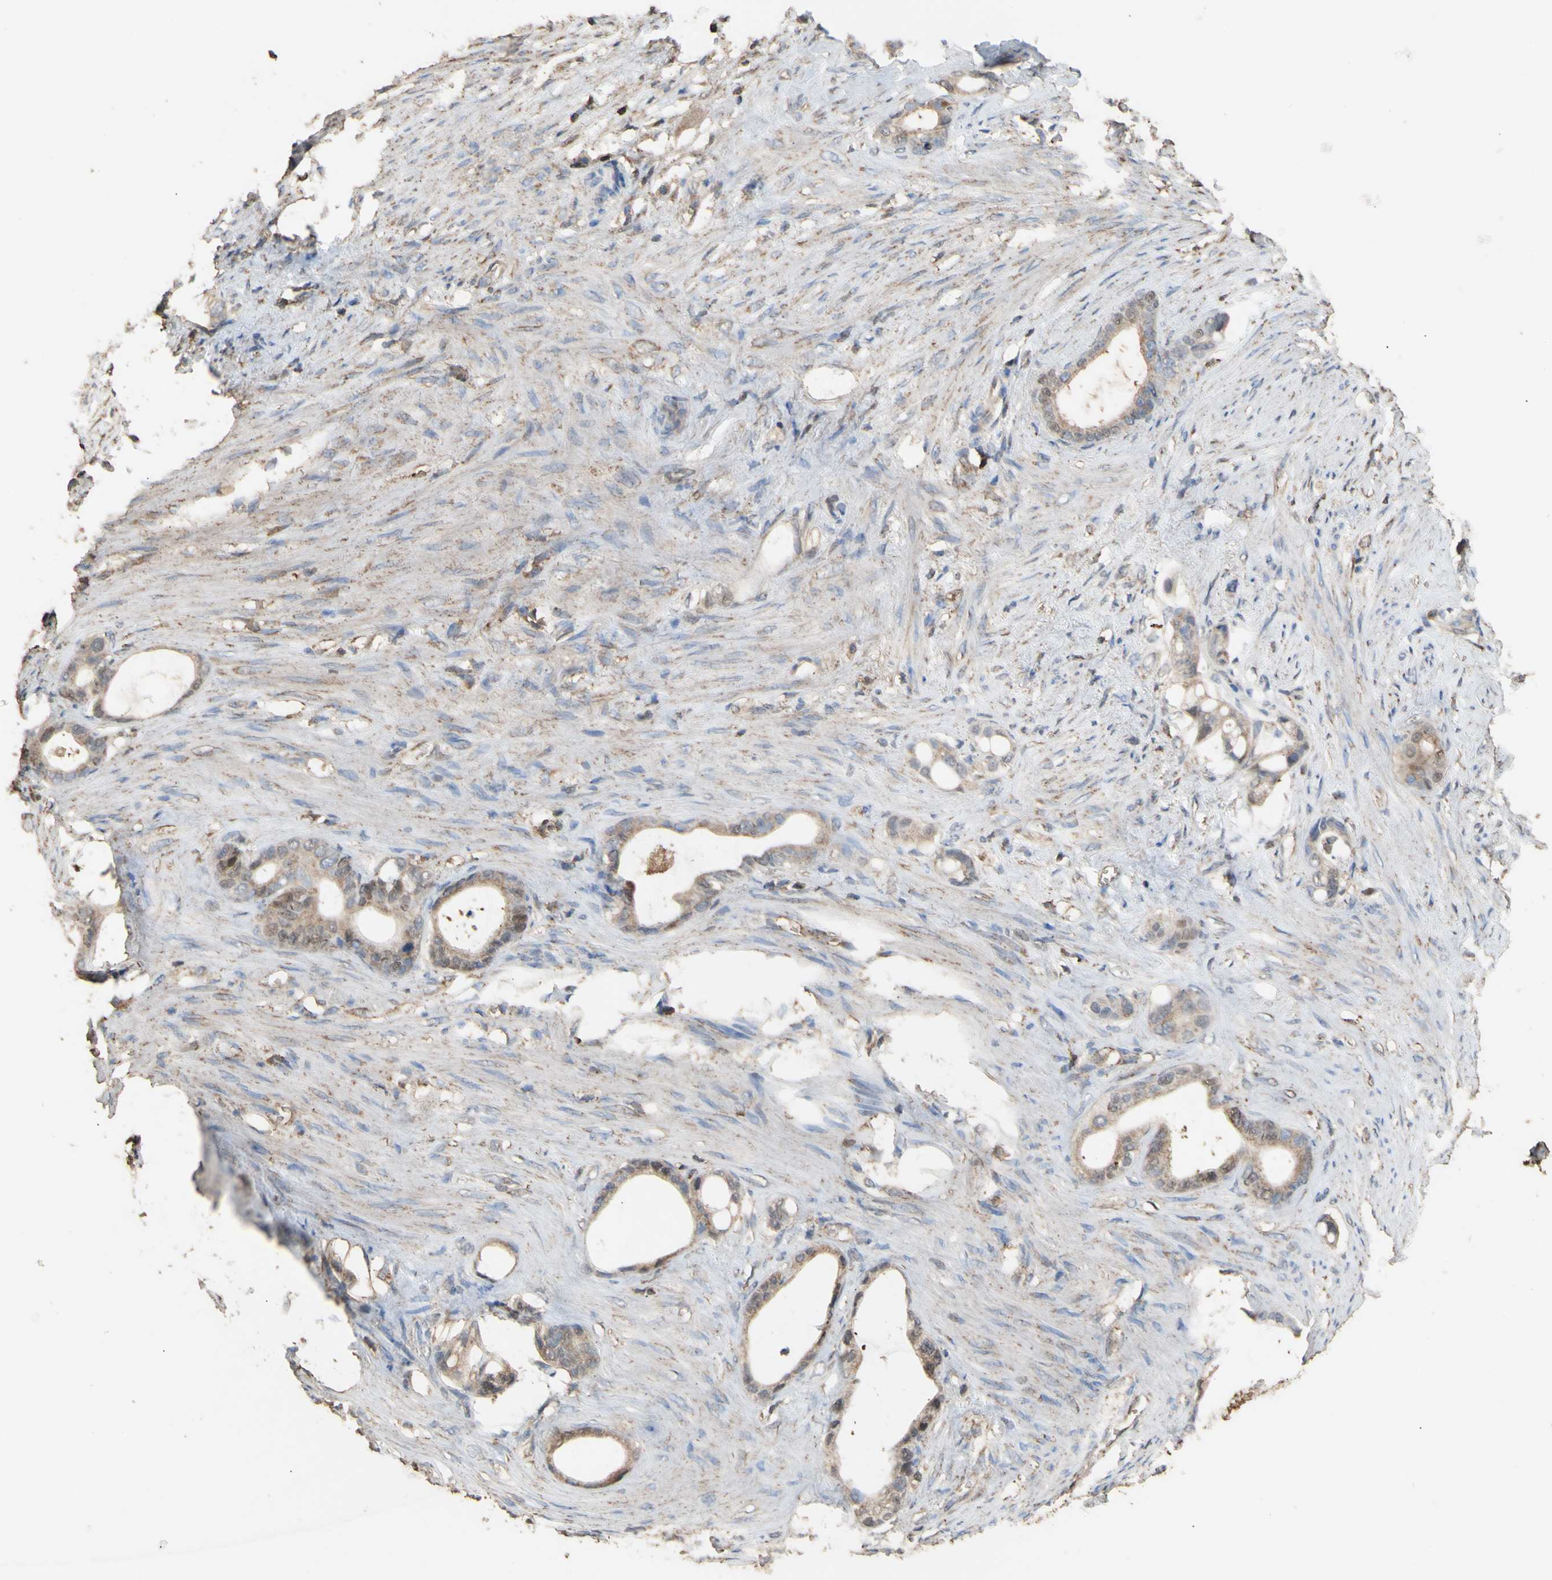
{"staining": {"intensity": "weak", "quantity": ">75%", "location": "cytoplasmic/membranous"}, "tissue": "stomach cancer", "cell_type": "Tumor cells", "image_type": "cancer", "snomed": [{"axis": "morphology", "description": "Adenocarcinoma, NOS"}, {"axis": "topography", "description": "Stomach"}], "caption": "Tumor cells demonstrate weak cytoplasmic/membranous expression in about >75% of cells in stomach adenocarcinoma.", "gene": "ALDH9A1", "patient": {"sex": "female", "age": 75}}